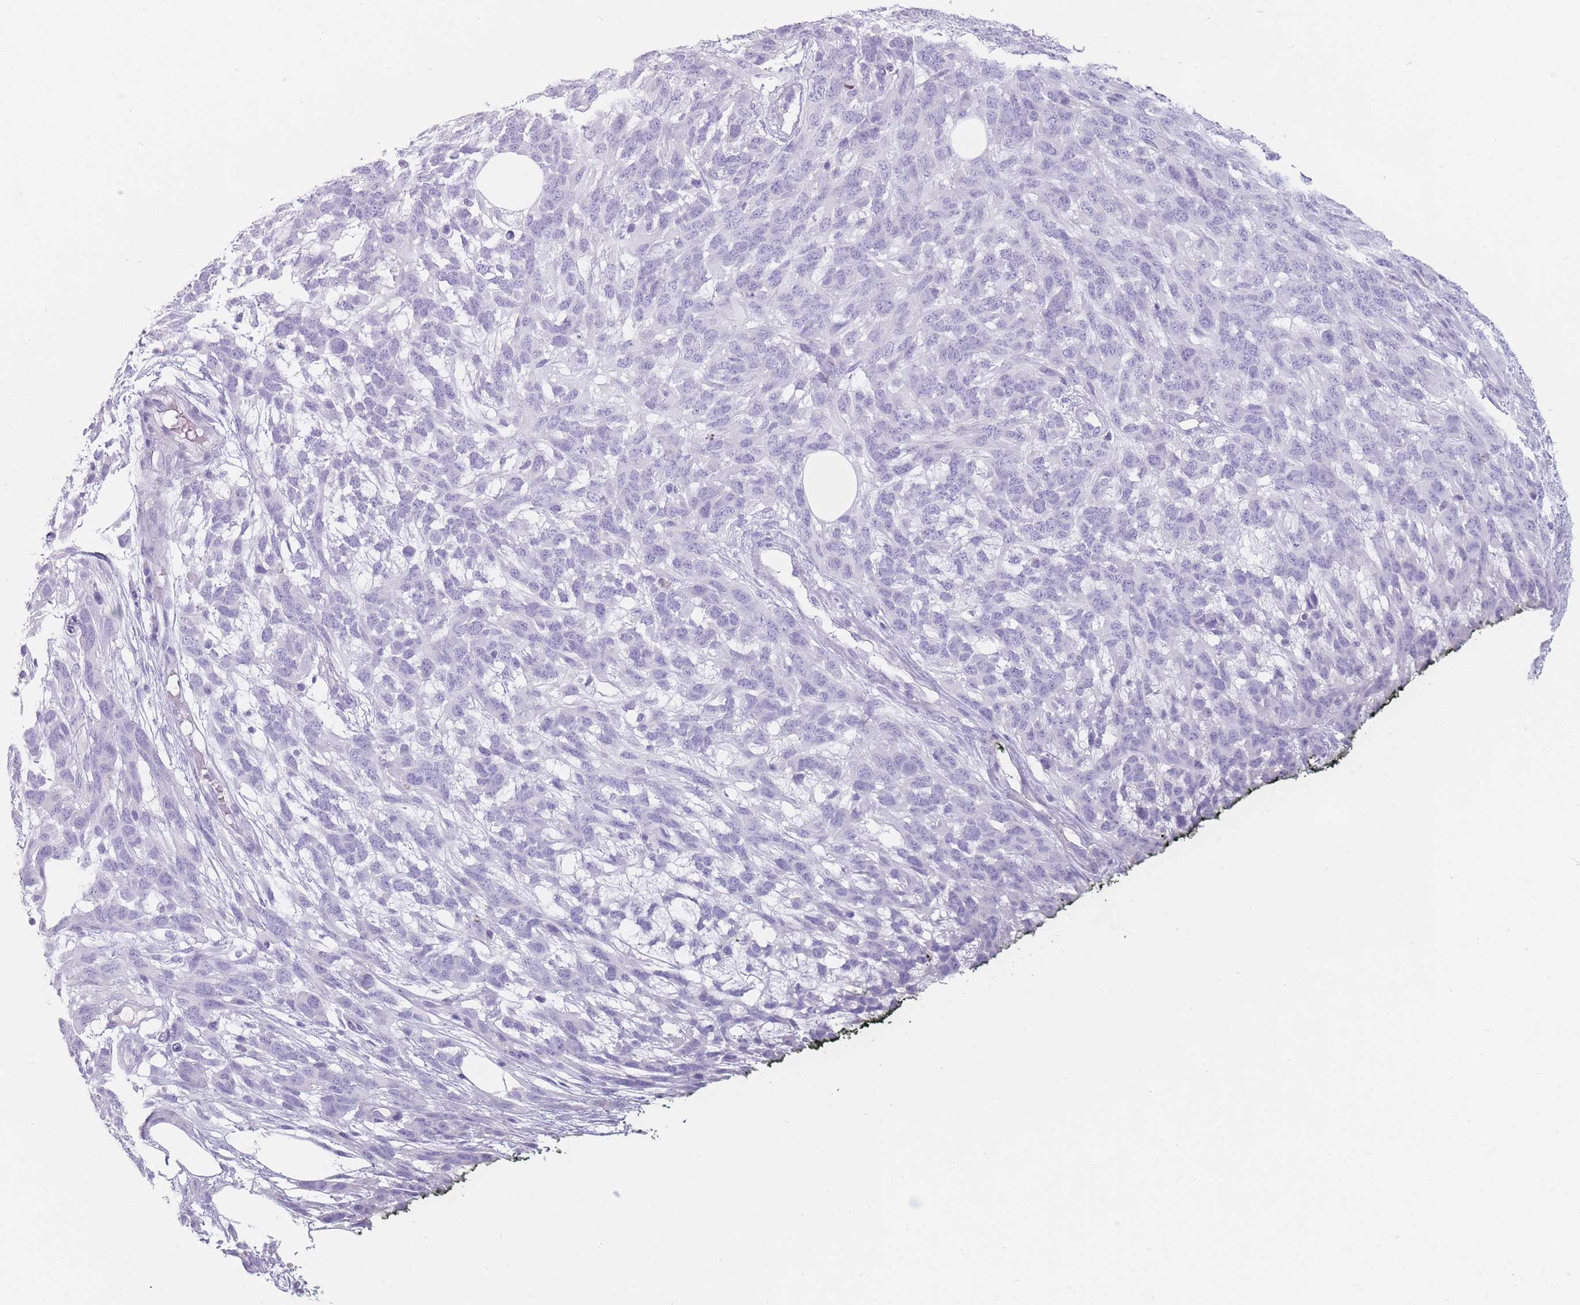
{"staining": {"intensity": "negative", "quantity": "none", "location": "none"}, "tissue": "melanoma", "cell_type": "Tumor cells", "image_type": "cancer", "snomed": [{"axis": "morphology", "description": "Normal morphology"}, {"axis": "morphology", "description": "Malignant melanoma, NOS"}, {"axis": "topography", "description": "Skin"}], "caption": "An image of melanoma stained for a protein displays no brown staining in tumor cells.", "gene": "GPR12", "patient": {"sex": "female", "age": 72}}